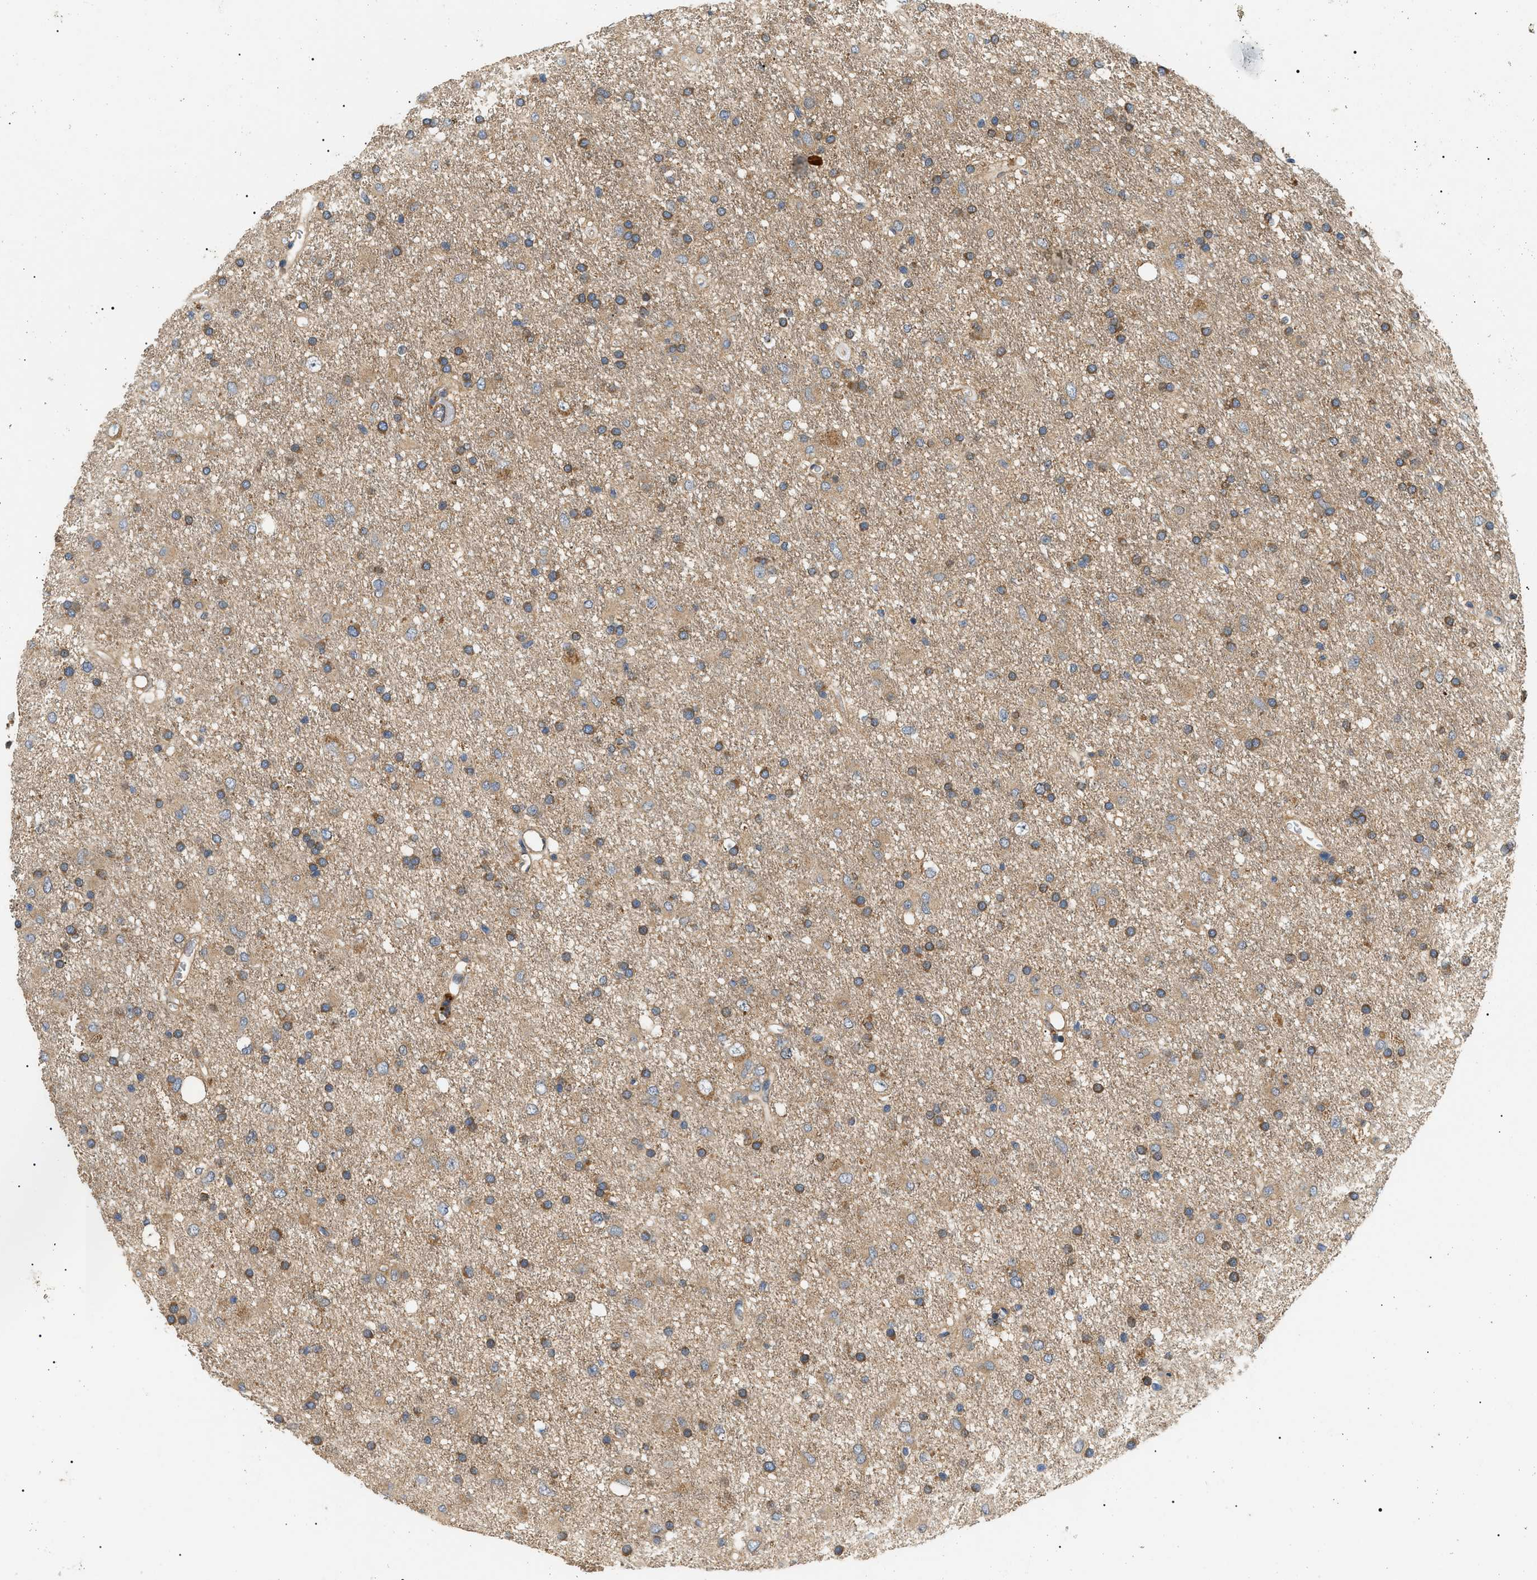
{"staining": {"intensity": "moderate", "quantity": ">75%", "location": "cytoplasmic/membranous"}, "tissue": "glioma", "cell_type": "Tumor cells", "image_type": "cancer", "snomed": [{"axis": "morphology", "description": "Glioma, malignant, Low grade"}, {"axis": "topography", "description": "Brain"}], "caption": "Glioma was stained to show a protein in brown. There is medium levels of moderate cytoplasmic/membranous positivity in approximately >75% of tumor cells. The protein is shown in brown color, while the nuclei are stained blue.", "gene": "PPM1B", "patient": {"sex": "male", "age": 77}}